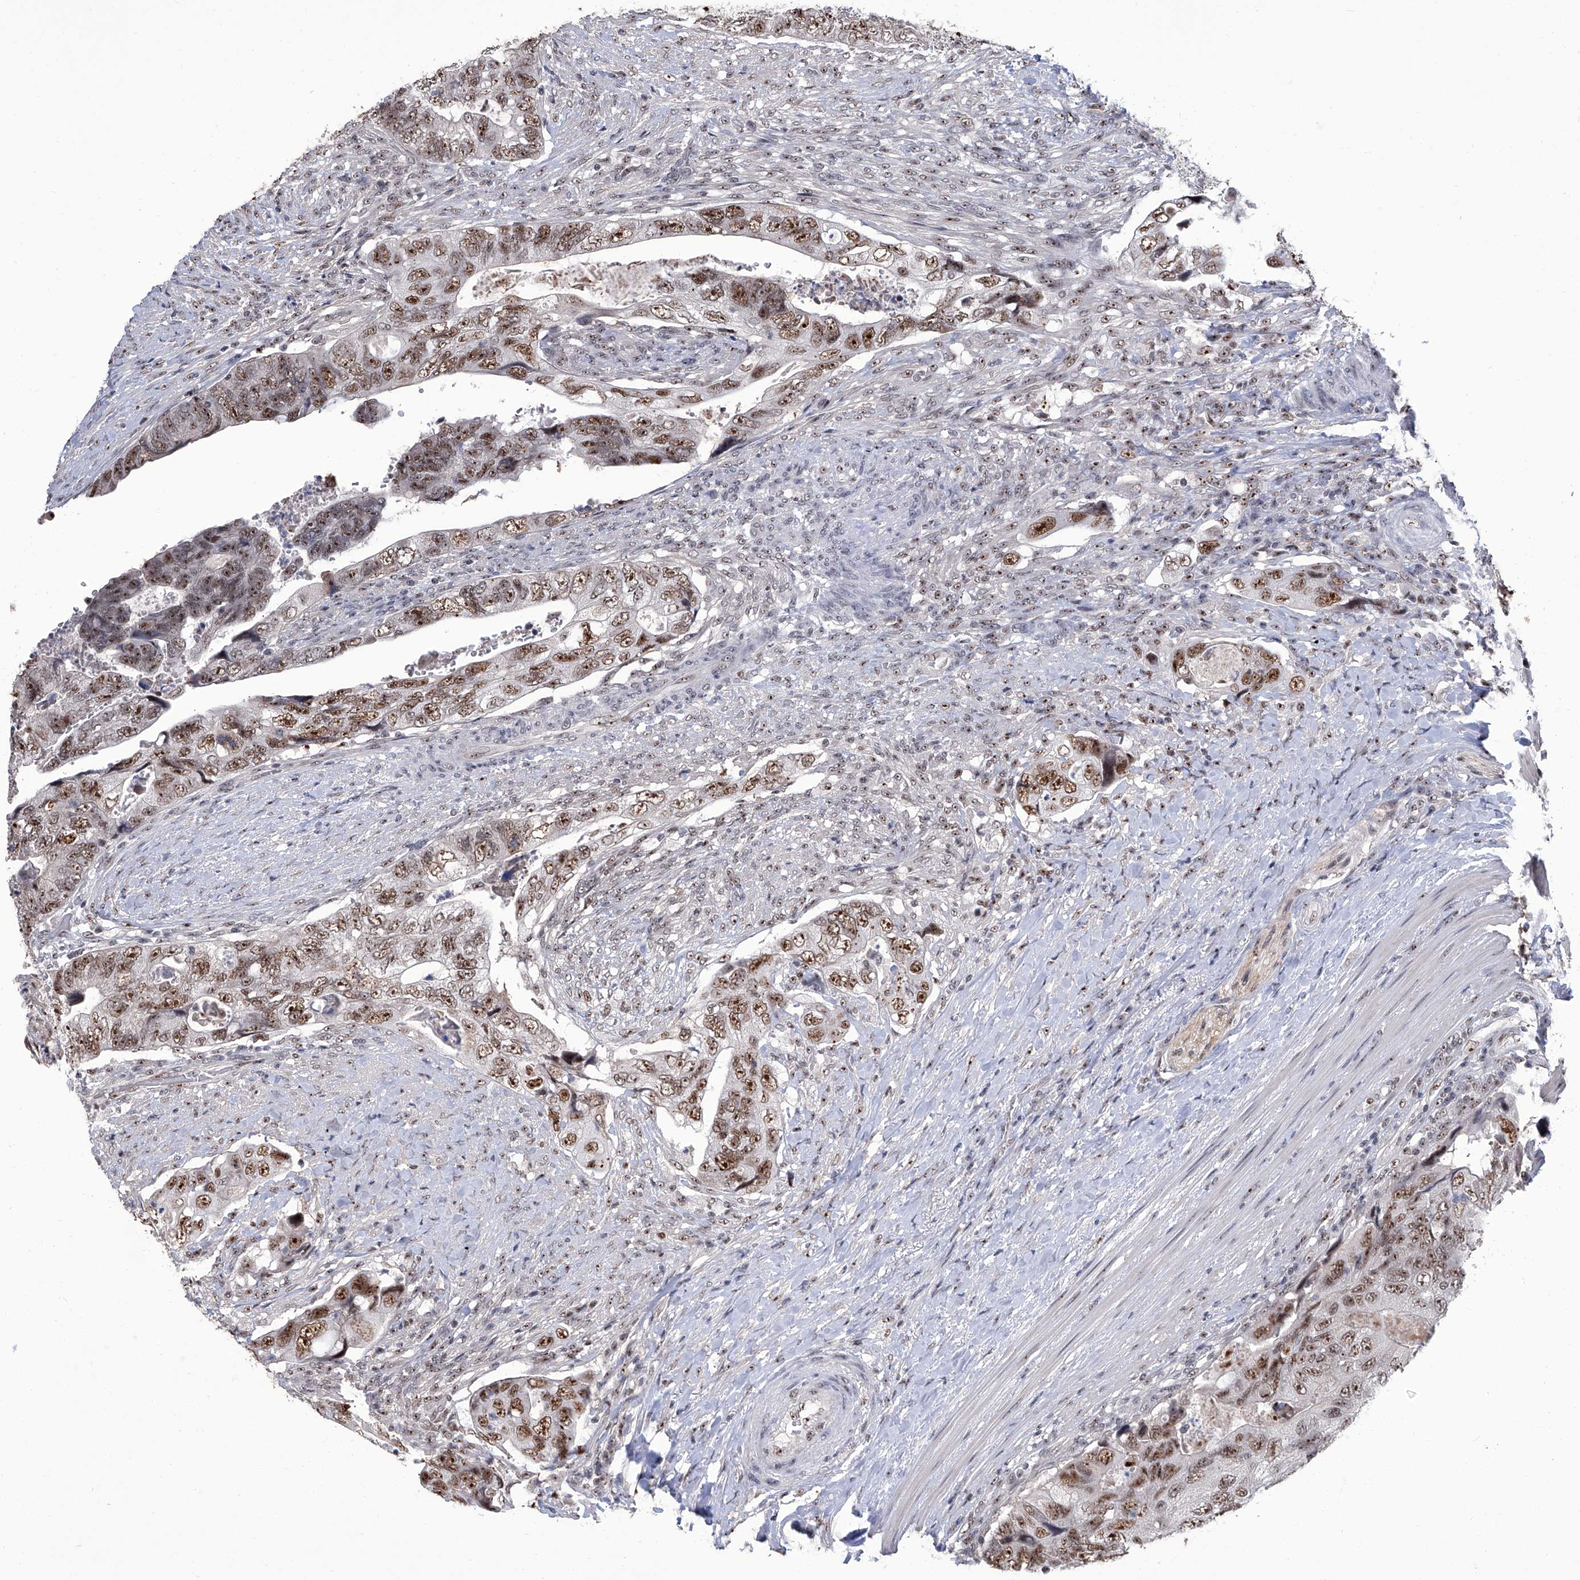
{"staining": {"intensity": "moderate", "quantity": ">75%", "location": "nuclear"}, "tissue": "colorectal cancer", "cell_type": "Tumor cells", "image_type": "cancer", "snomed": [{"axis": "morphology", "description": "Adenocarcinoma, NOS"}, {"axis": "topography", "description": "Rectum"}], "caption": "This is a histology image of immunohistochemistry staining of colorectal adenocarcinoma, which shows moderate positivity in the nuclear of tumor cells.", "gene": "CMTR1", "patient": {"sex": "male", "age": 63}}